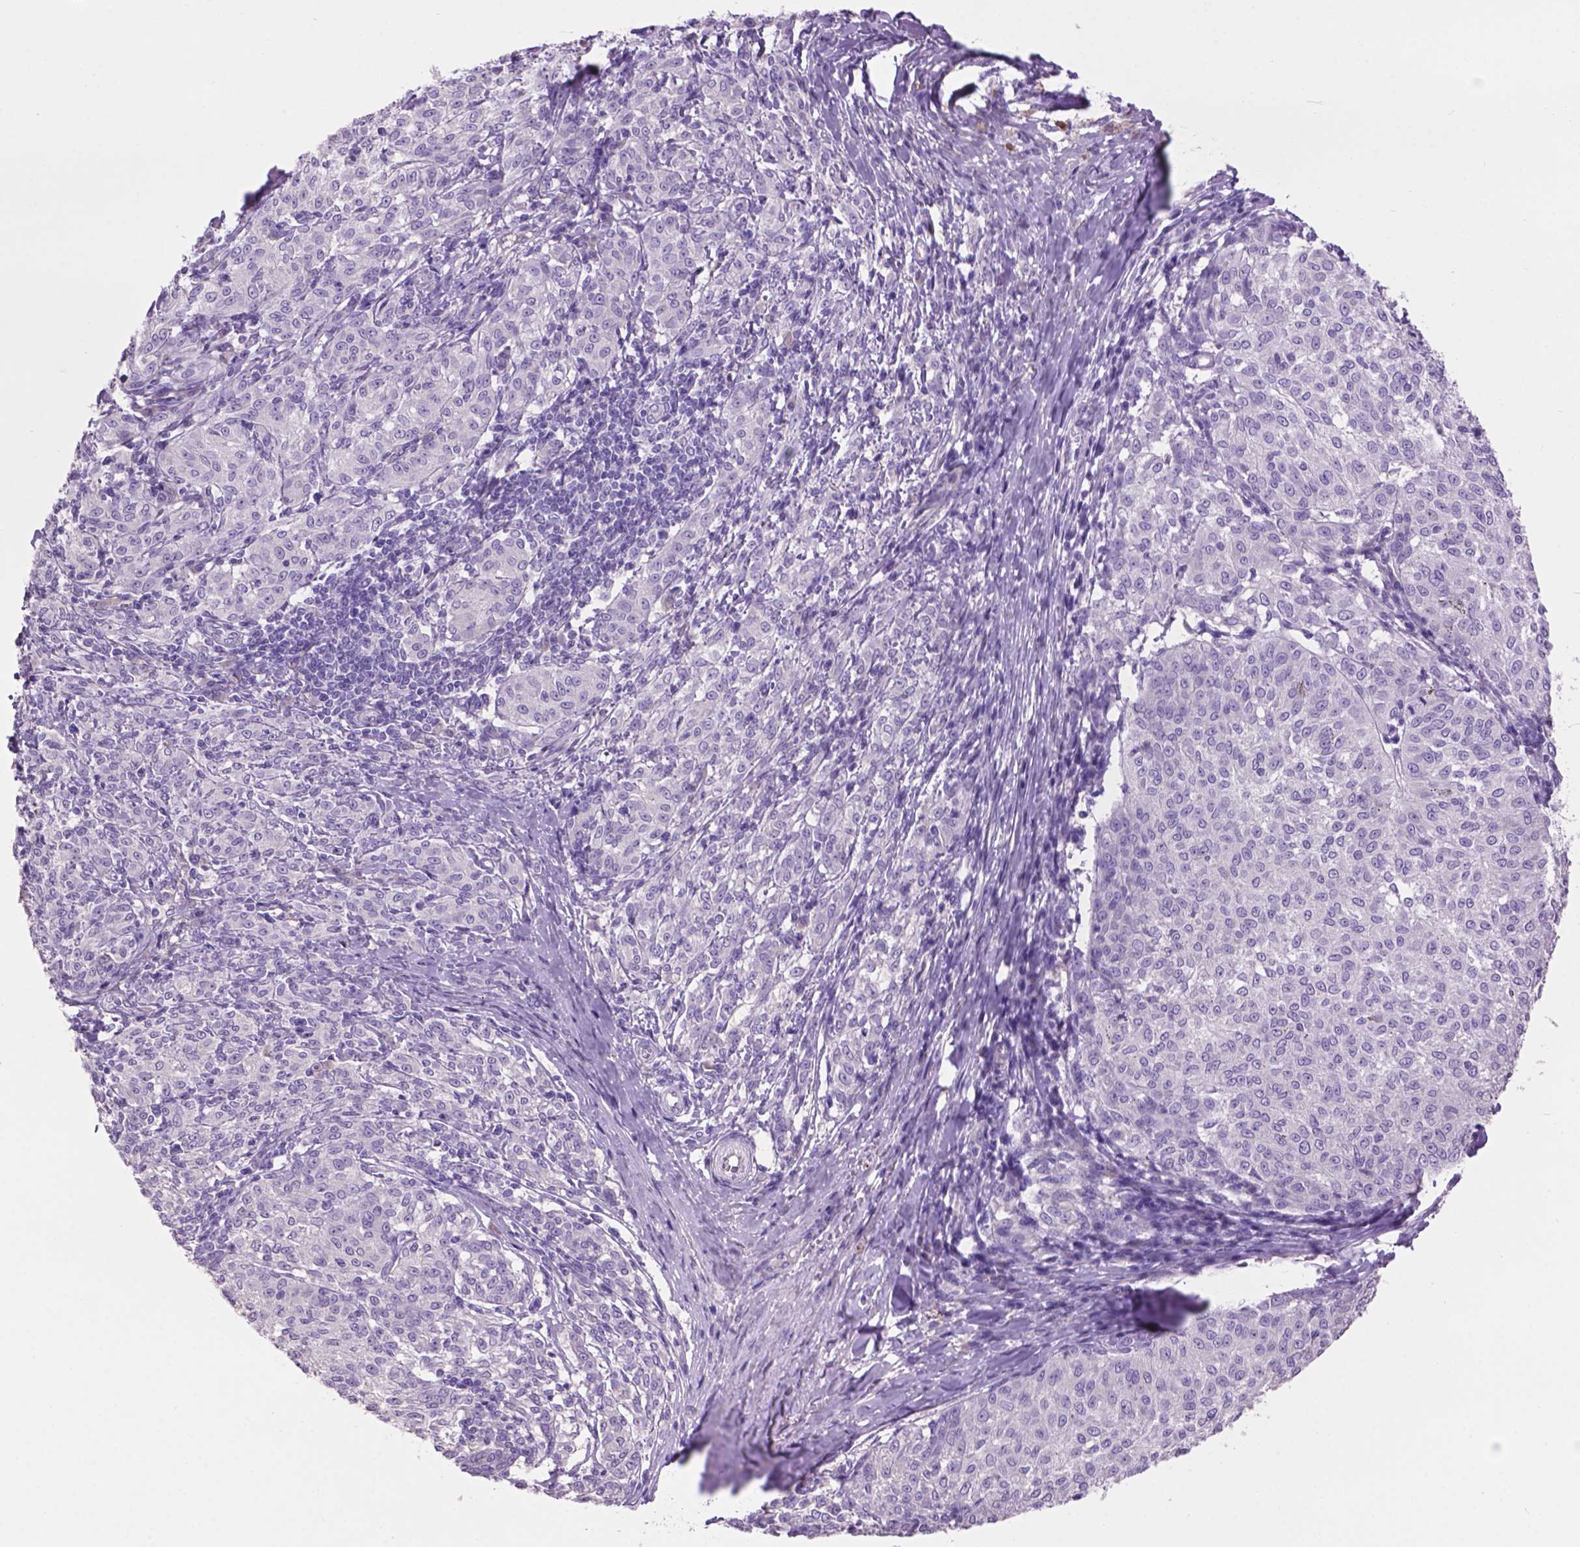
{"staining": {"intensity": "negative", "quantity": "none", "location": "none"}, "tissue": "melanoma", "cell_type": "Tumor cells", "image_type": "cancer", "snomed": [{"axis": "morphology", "description": "Malignant melanoma, NOS"}, {"axis": "topography", "description": "Skin"}], "caption": "DAB (3,3'-diaminobenzidine) immunohistochemical staining of human malignant melanoma shows no significant staining in tumor cells.", "gene": "CRYBA4", "patient": {"sex": "female", "age": 72}}